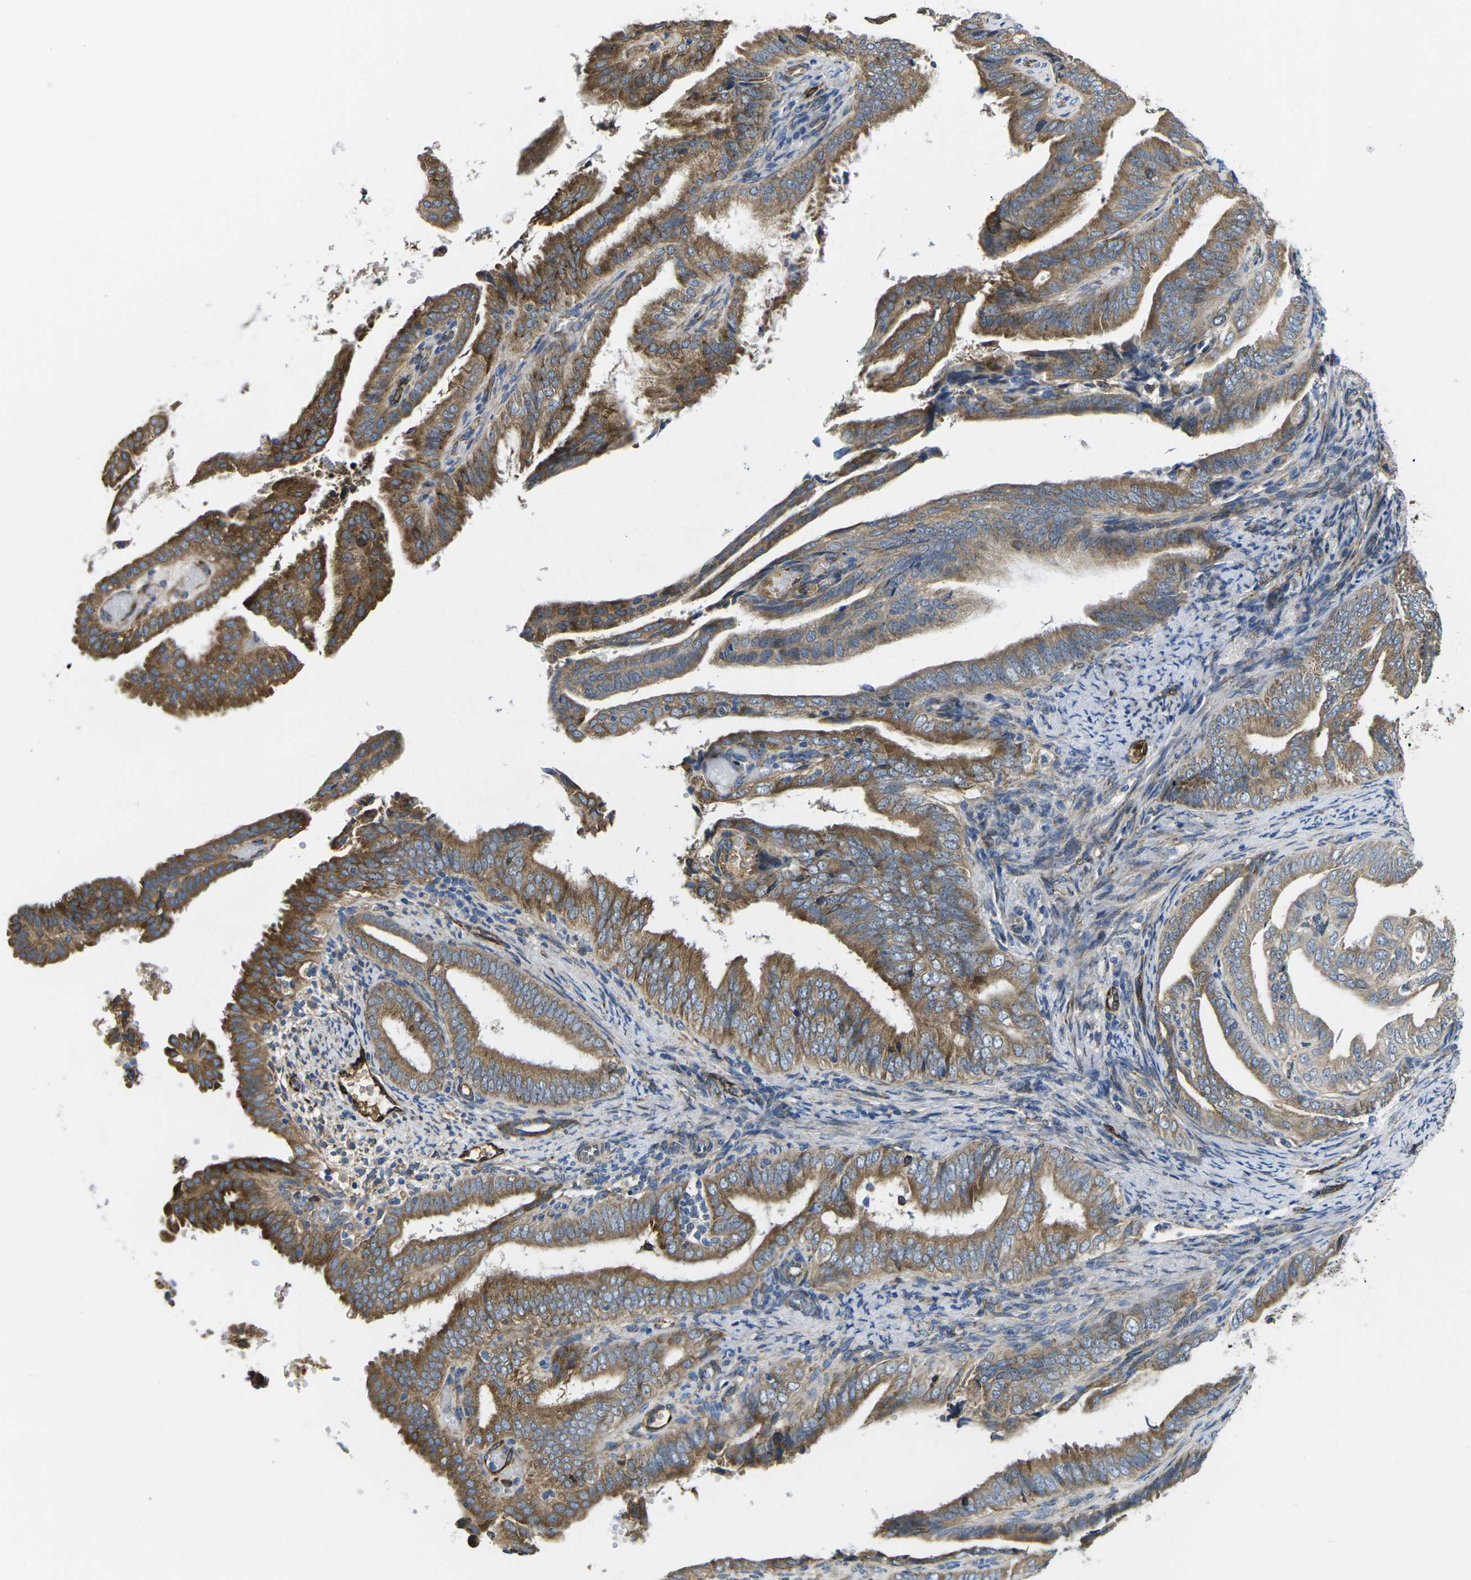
{"staining": {"intensity": "moderate", "quantity": ">75%", "location": "cytoplasmic/membranous"}, "tissue": "endometrial cancer", "cell_type": "Tumor cells", "image_type": "cancer", "snomed": [{"axis": "morphology", "description": "Adenocarcinoma, NOS"}, {"axis": "topography", "description": "Endometrium"}], "caption": "Immunohistochemical staining of human adenocarcinoma (endometrial) shows medium levels of moderate cytoplasmic/membranous protein expression in approximately >75% of tumor cells.", "gene": "PDZD8", "patient": {"sex": "female", "age": 58}}